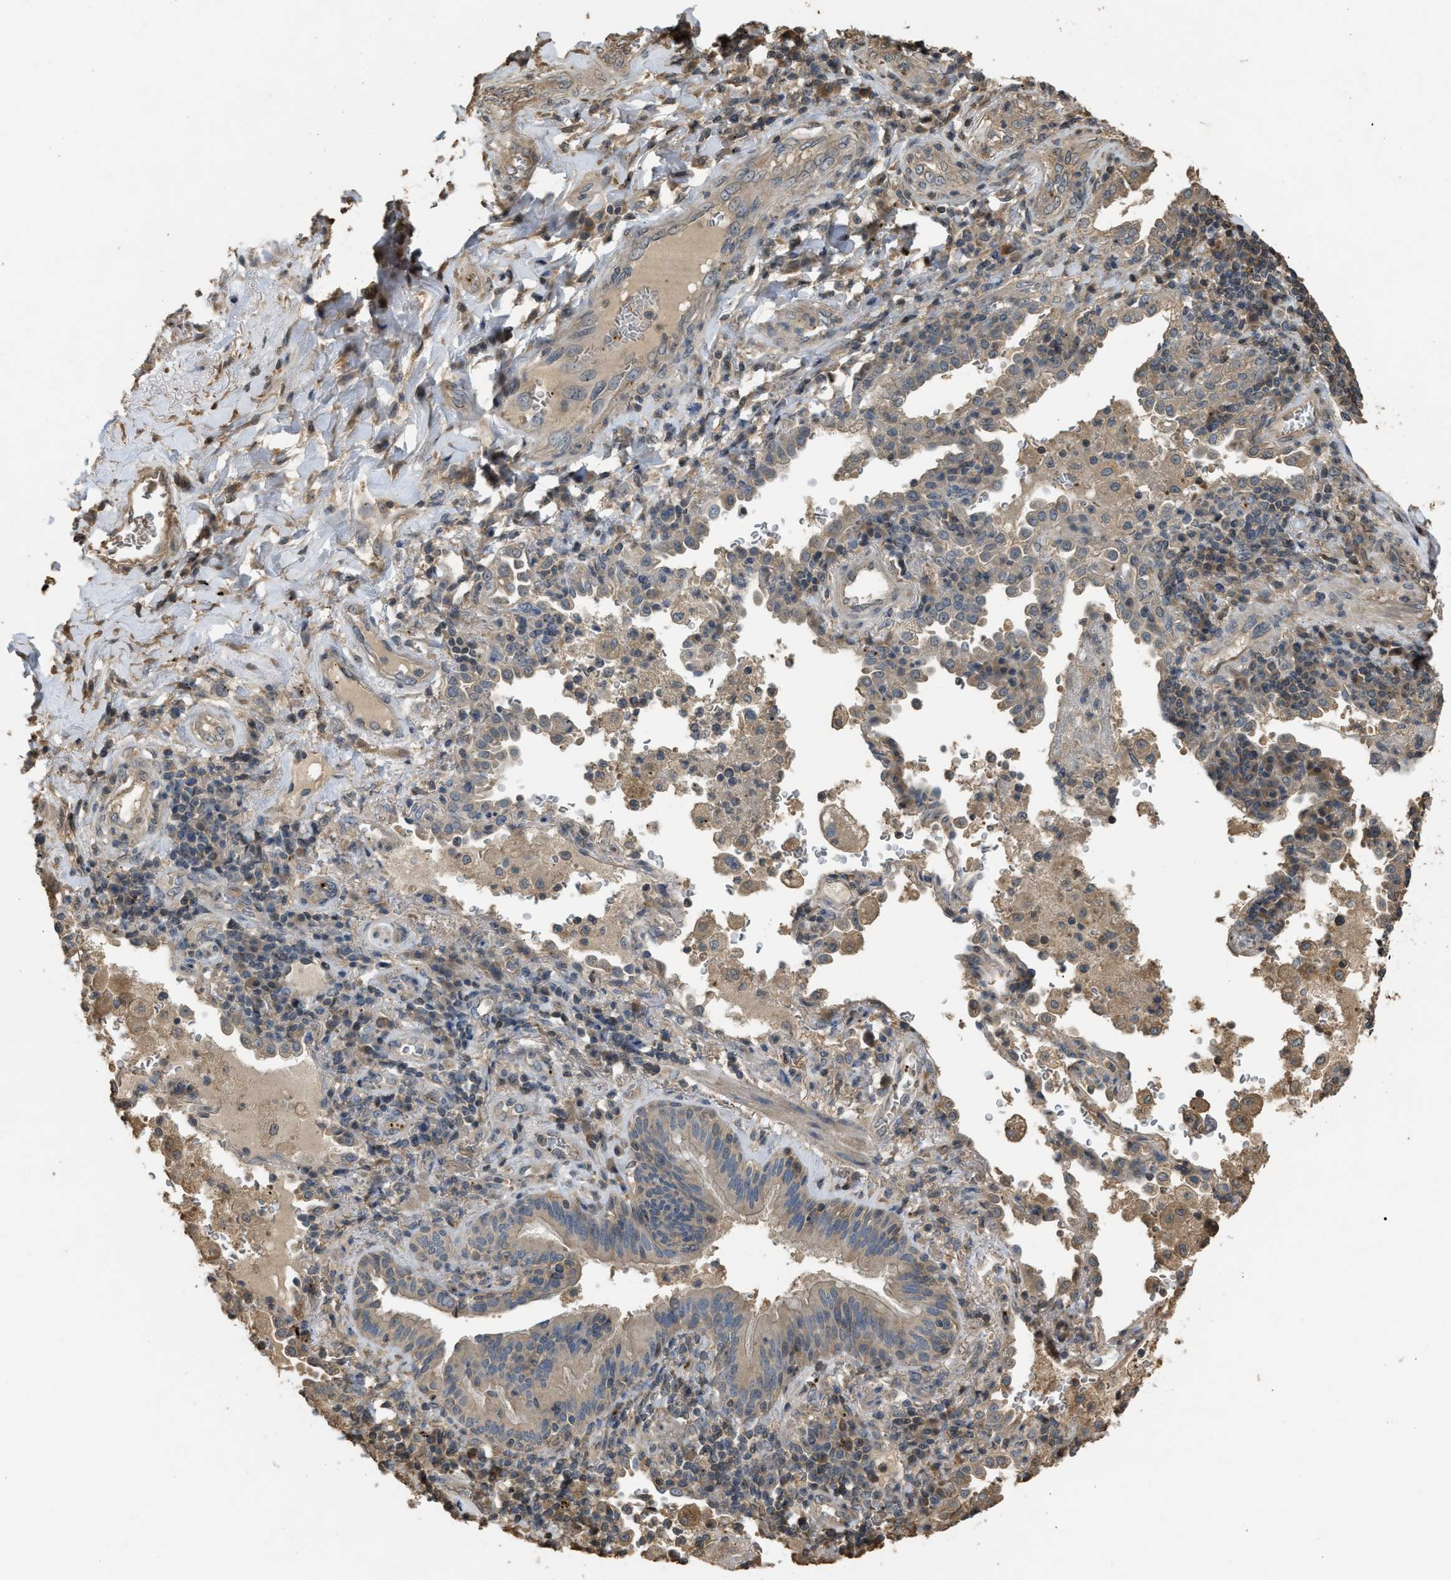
{"staining": {"intensity": "weak", "quantity": "<25%", "location": "cytoplasmic/membranous"}, "tissue": "lung cancer", "cell_type": "Tumor cells", "image_type": "cancer", "snomed": [{"axis": "morphology", "description": "Adenocarcinoma, NOS"}, {"axis": "topography", "description": "Lung"}], "caption": "DAB immunohistochemical staining of lung cancer (adenocarcinoma) shows no significant staining in tumor cells.", "gene": "ARHGDIA", "patient": {"sex": "male", "age": 64}}